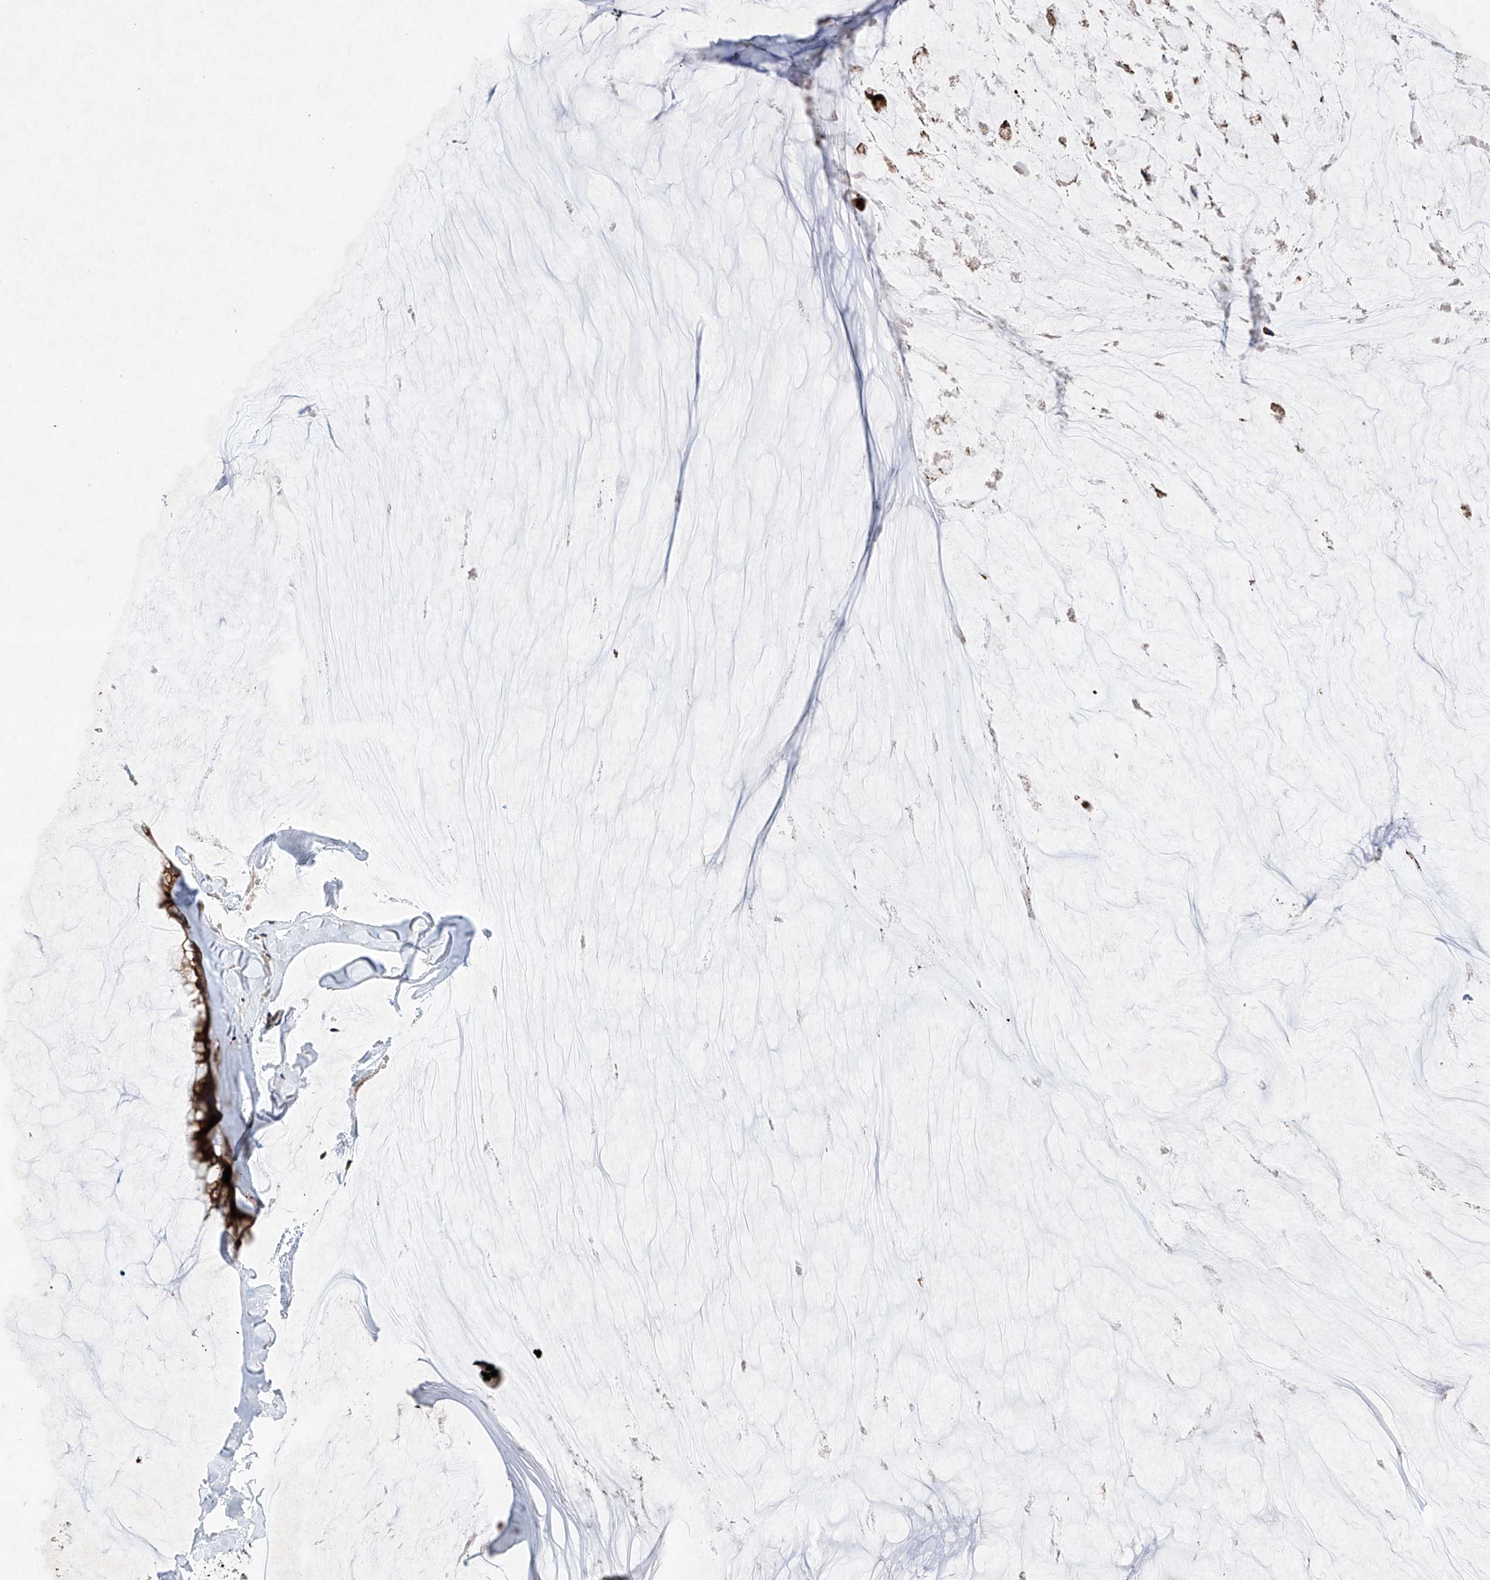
{"staining": {"intensity": "strong", "quantity": ">75%", "location": "cytoplasmic/membranous"}, "tissue": "ovarian cancer", "cell_type": "Tumor cells", "image_type": "cancer", "snomed": [{"axis": "morphology", "description": "Cystadenocarcinoma, mucinous, NOS"}, {"axis": "topography", "description": "Ovary"}], "caption": "A micrograph of mucinous cystadenocarcinoma (ovarian) stained for a protein shows strong cytoplasmic/membranous brown staining in tumor cells. Using DAB (3,3'-diaminobenzidine) (brown) and hematoxylin (blue) stains, captured at high magnification using brightfield microscopy.", "gene": "AFG1L", "patient": {"sex": "female", "age": 39}}